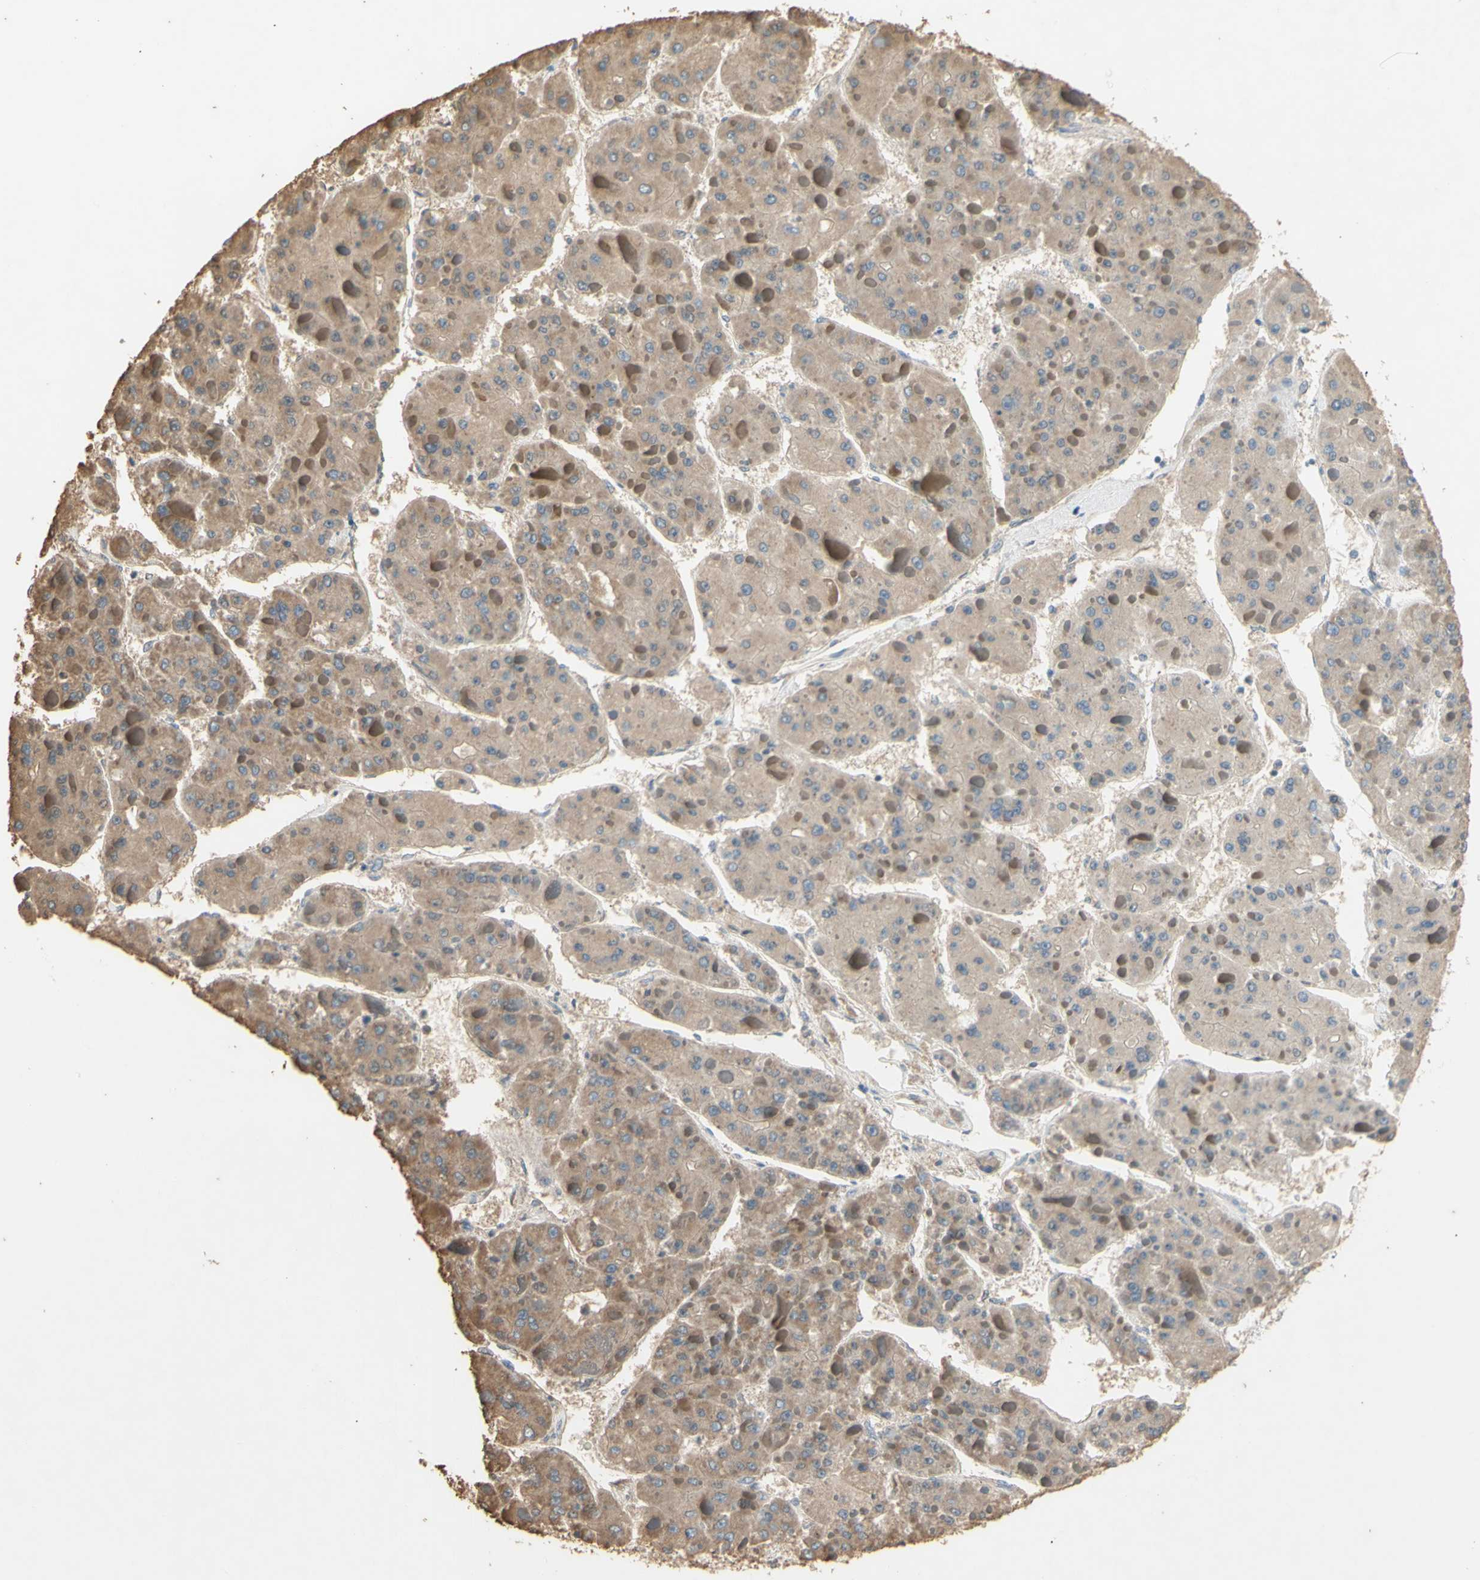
{"staining": {"intensity": "moderate", "quantity": "<25%", "location": "cytoplasmic/membranous"}, "tissue": "liver cancer", "cell_type": "Tumor cells", "image_type": "cancer", "snomed": [{"axis": "morphology", "description": "Carcinoma, Hepatocellular, NOS"}, {"axis": "topography", "description": "Liver"}], "caption": "Brown immunohistochemical staining in human liver cancer (hepatocellular carcinoma) reveals moderate cytoplasmic/membranous positivity in about <25% of tumor cells.", "gene": "PTGIS", "patient": {"sex": "female", "age": 73}}